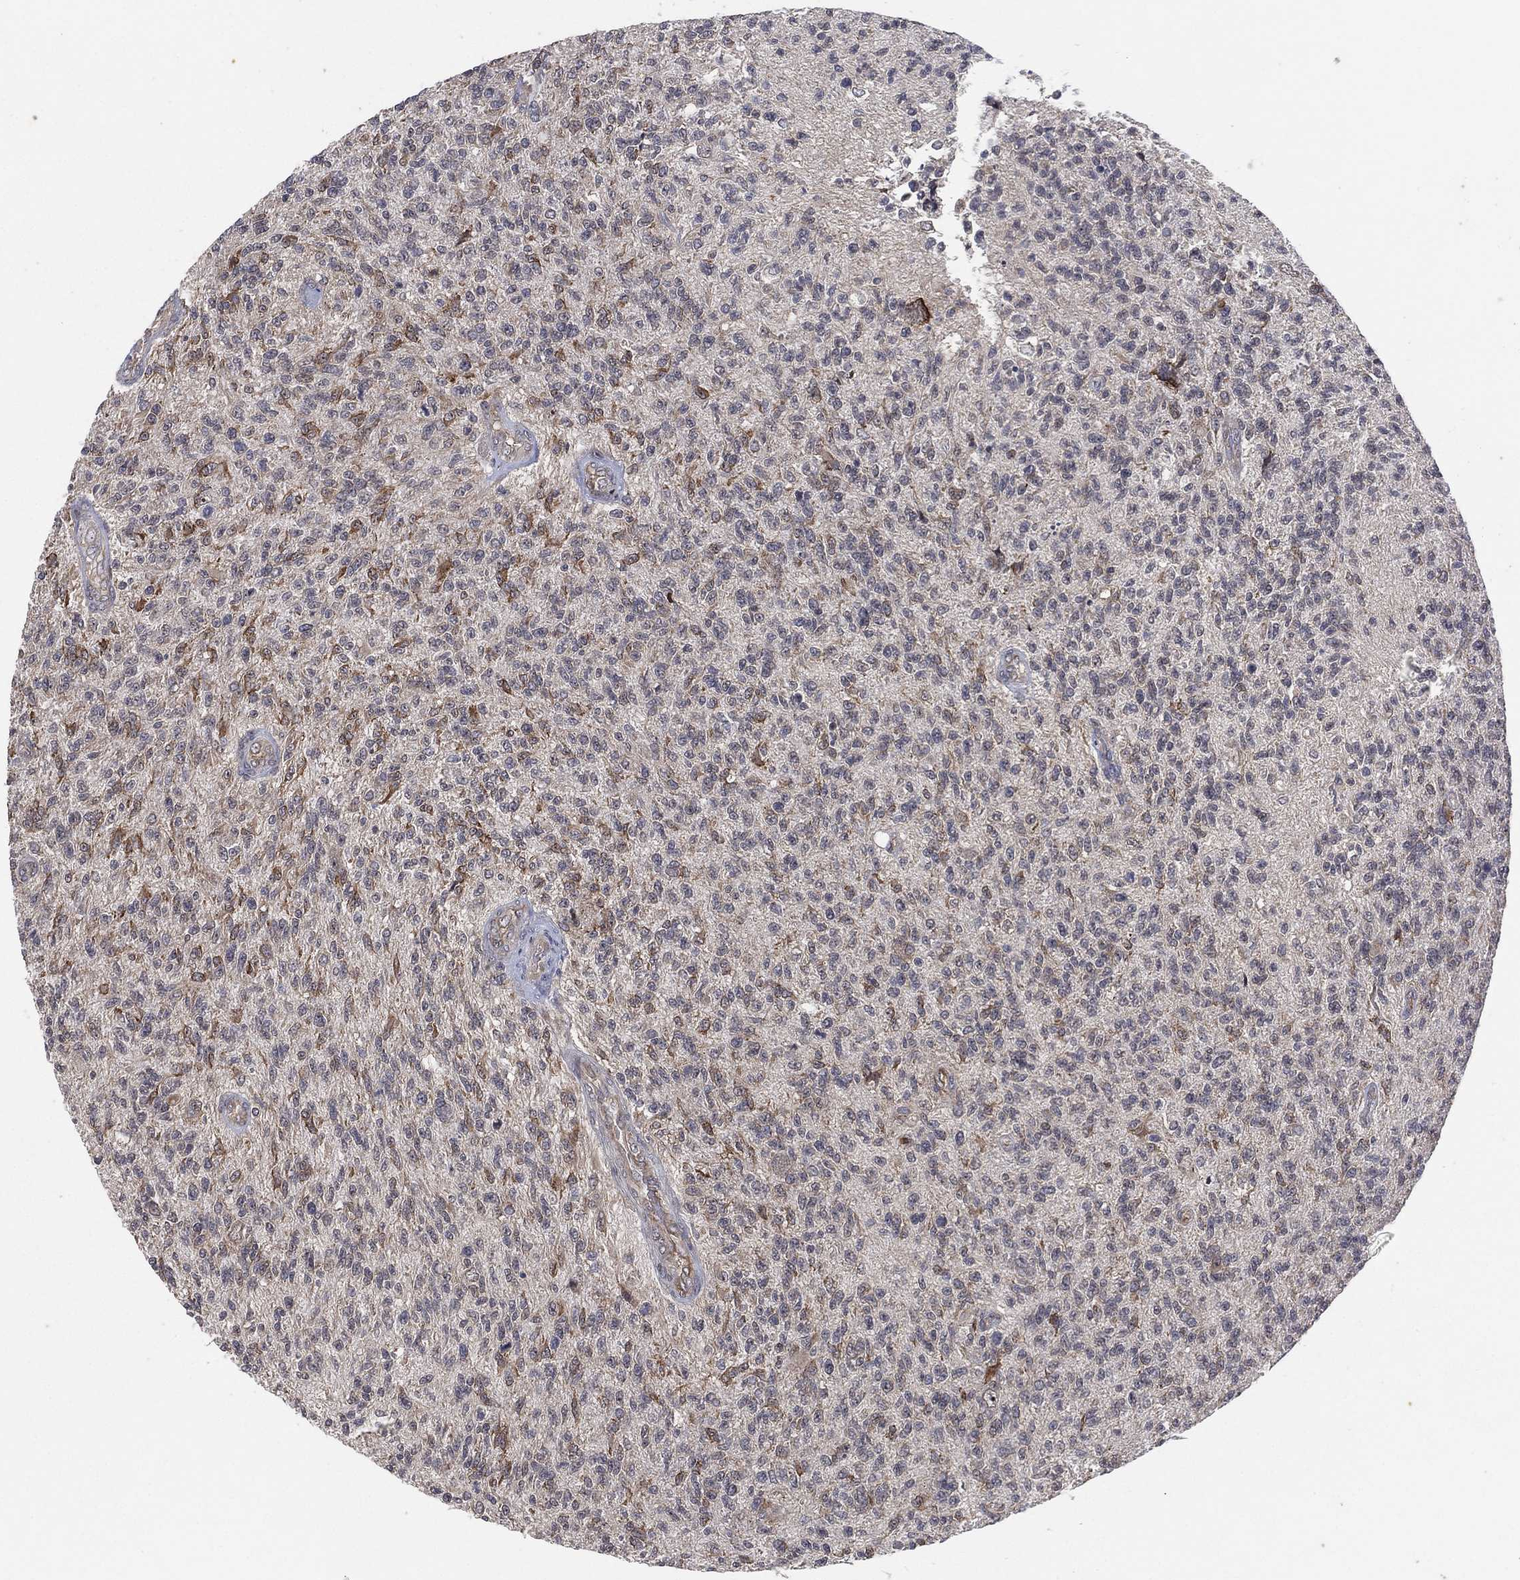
{"staining": {"intensity": "weak", "quantity": "<25%", "location": "cytoplasmic/membranous"}, "tissue": "glioma", "cell_type": "Tumor cells", "image_type": "cancer", "snomed": [{"axis": "morphology", "description": "Glioma, malignant, High grade"}, {"axis": "topography", "description": "Brain"}], "caption": "This is an immunohistochemistry (IHC) micrograph of malignant glioma (high-grade). There is no staining in tumor cells.", "gene": "TMCO1", "patient": {"sex": "male", "age": 56}}